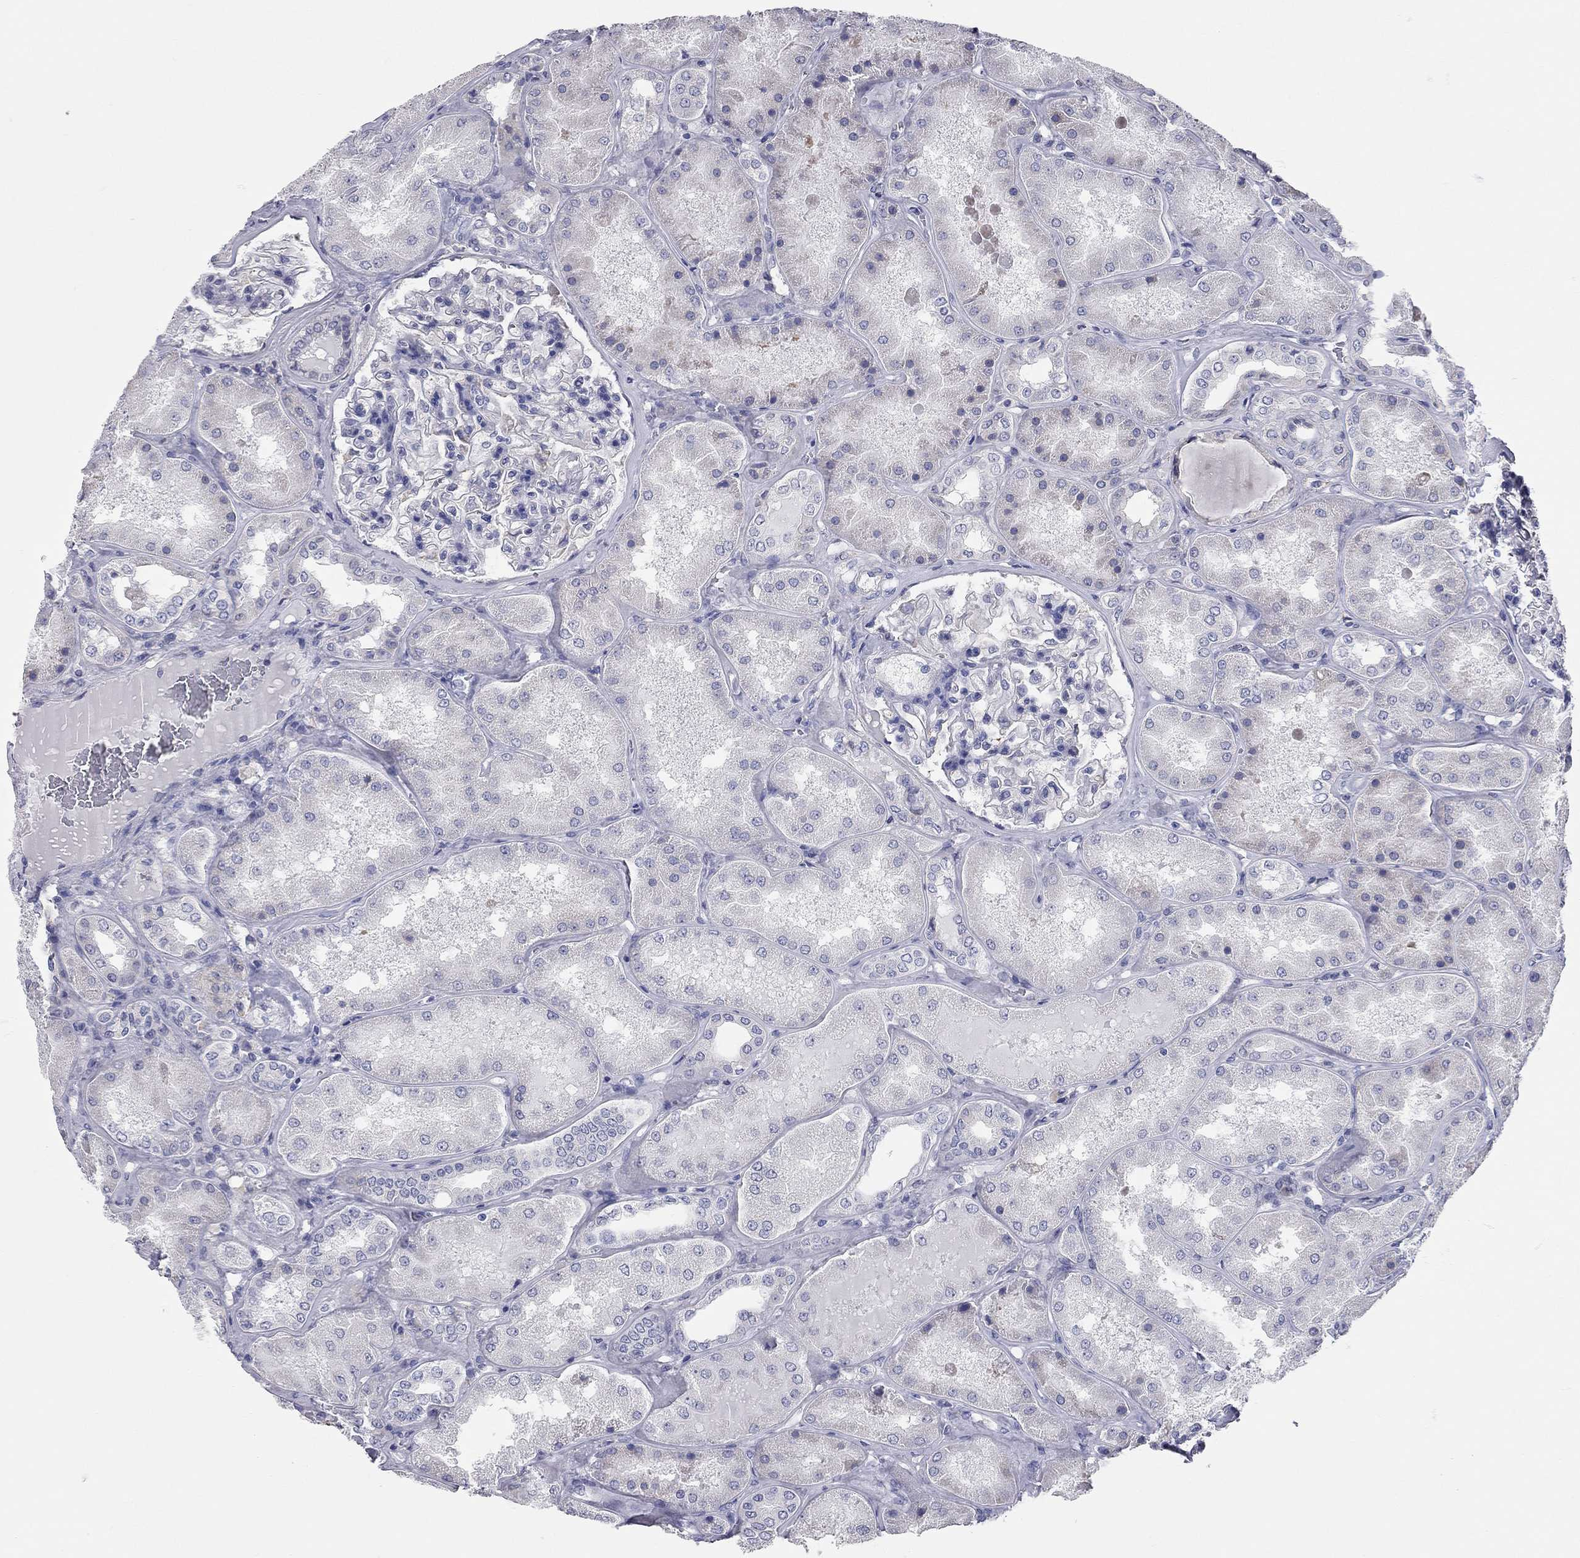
{"staining": {"intensity": "negative", "quantity": "none", "location": "none"}, "tissue": "kidney", "cell_type": "Cells in glomeruli", "image_type": "normal", "snomed": [{"axis": "morphology", "description": "Normal tissue, NOS"}, {"axis": "topography", "description": "Kidney"}], "caption": "DAB (3,3'-diaminobenzidine) immunohistochemical staining of benign kidney shows no significant staining in cells in glomeruli.", "gene": "XAGE2", "patient": {"sex": "female", "age": 56}}